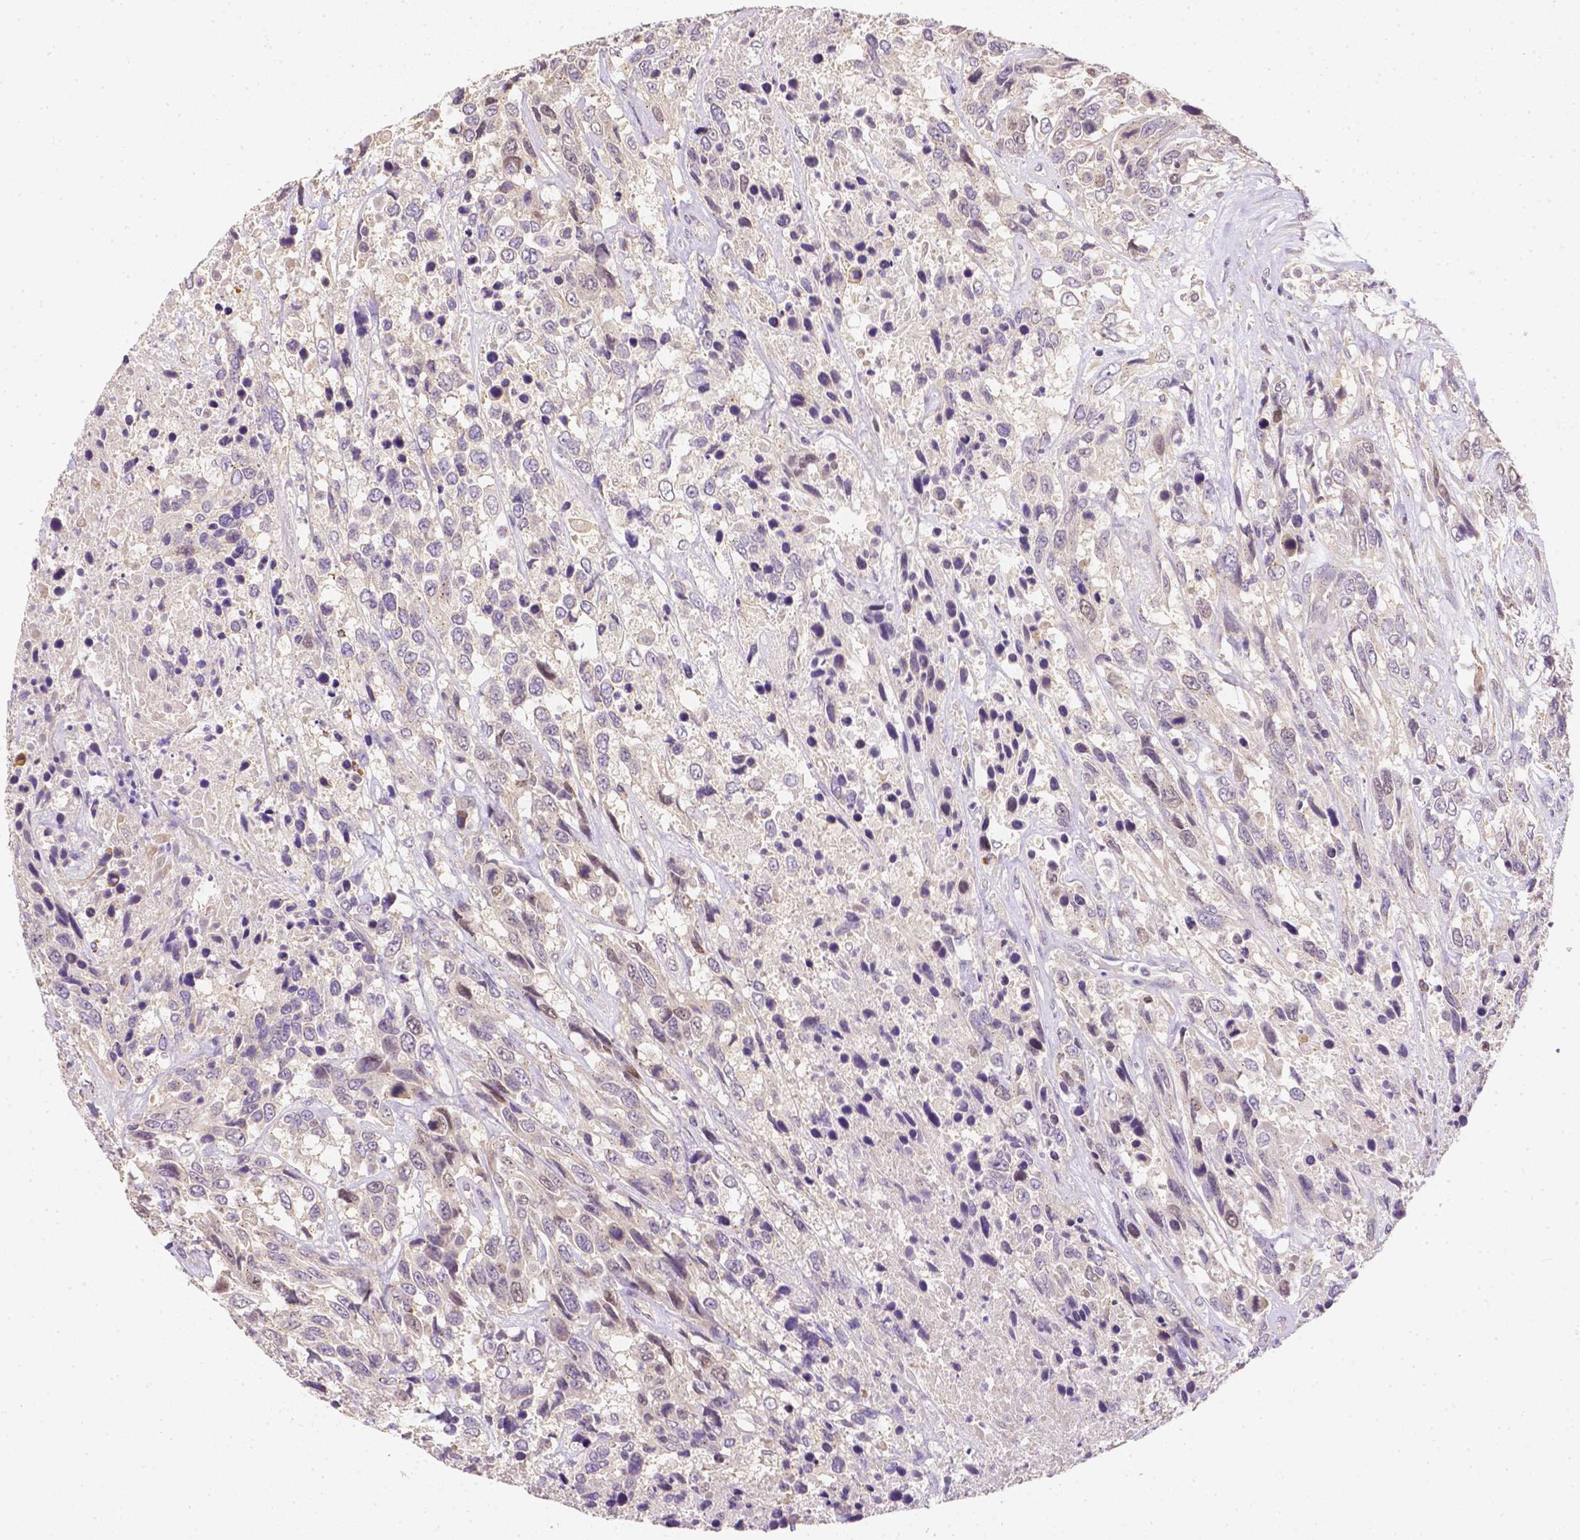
{"staining": {"intensity": "negative", "quantity": "none", "location": "none"}, "tissue": "urothelial cancer", "cell_type": "Tumor cells", "image_type": "cancer", "snomed": [{"axis": "morphology", "description": "Urothelial carcinoma, High grade"}, {"axis": "topography", "description": "Urinary bladder"}], "caption": "This is a photomicrograph of immunohistochemistry (IHC) staining of urothelial carcinoma (high-grade), which shows no positivity in tumor cells.", "gene": "C10orf67", "patient": {"sex": "female", "age": 70}}